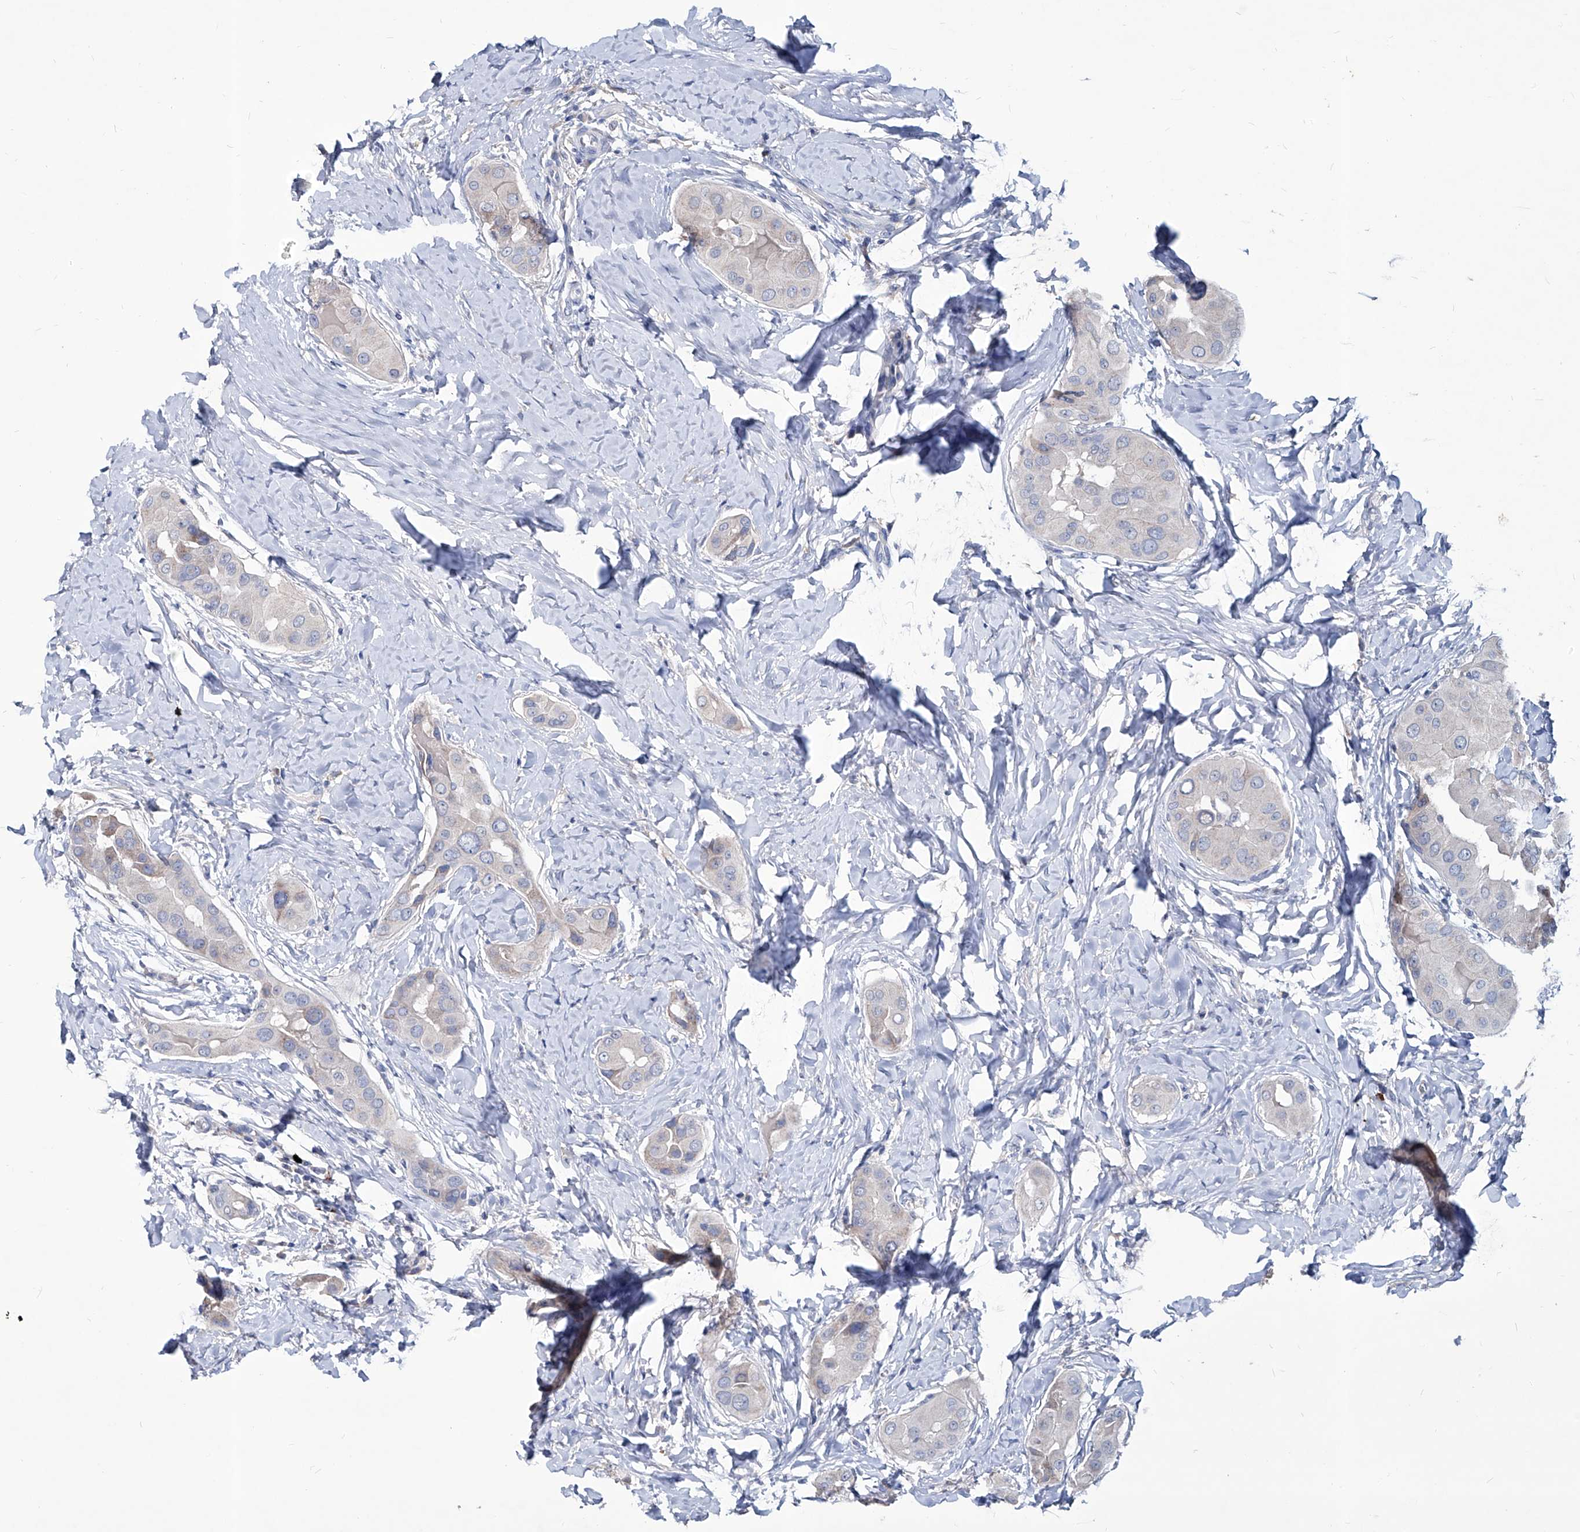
{"staining": {"intensity": "negative", "quantity": "none", "location": "none"}, "tissue": "thyroid cancer", "cell_type": "Tumor cells", "image_type": "cancer", "snomed": [{"axis": "morphology", "description": "Papillary adenocarcinoma, NOS"}, {"axis": "topography", "description": "Thyroid gland"}], "caption": "IHC image of thyroid cancer (papillary adenocarcinoma) stained for a protein (brown), which reveals no expression in tumor cells. Nuclei are stained in blue.", "gene": "KLHL17", "patient": {"sex": "male", "age": 33}}